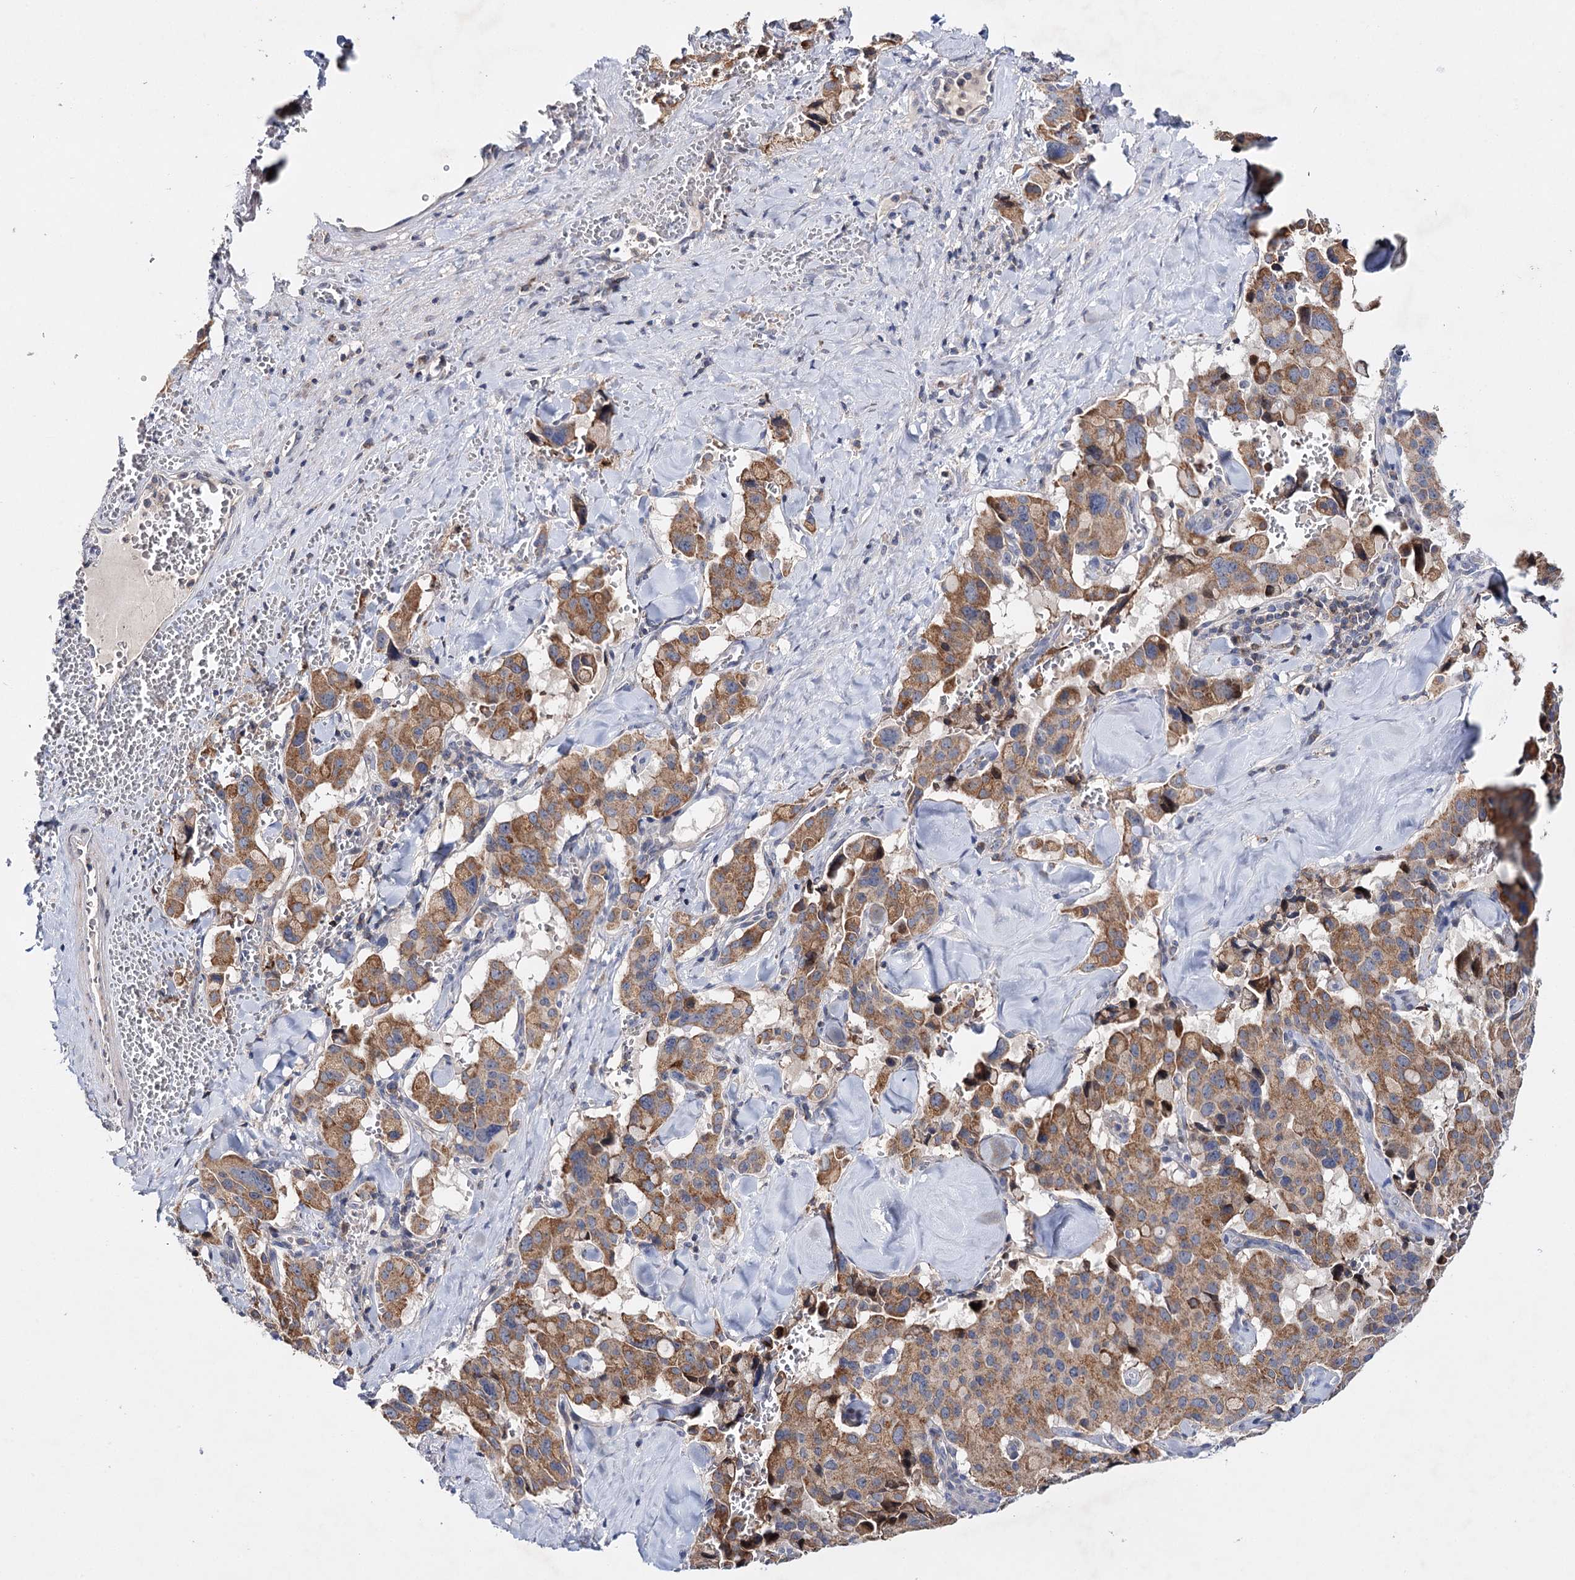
{"staining": {"intensity": "moderate", "quantity": ">75%", "location": "cytoplasmic/membranous"}, "tissue": "pancreatic cancer", "cell_type": "Tumor cells", "image_type": "cancer", "snomed": [{"axis": "morphology", "description": "Adenocarcinoma, NOS"}, {"axis": "topography", "description": "Pancreas"}], "caption": "The histopathology image demonstrates a brown stain indicating the presence of a protein in the cytoplasmic/membranous of tumor cells in pancreatic cancer.", "gene": "CFAP46", "patient": {"sex": "male", "age": 65}}